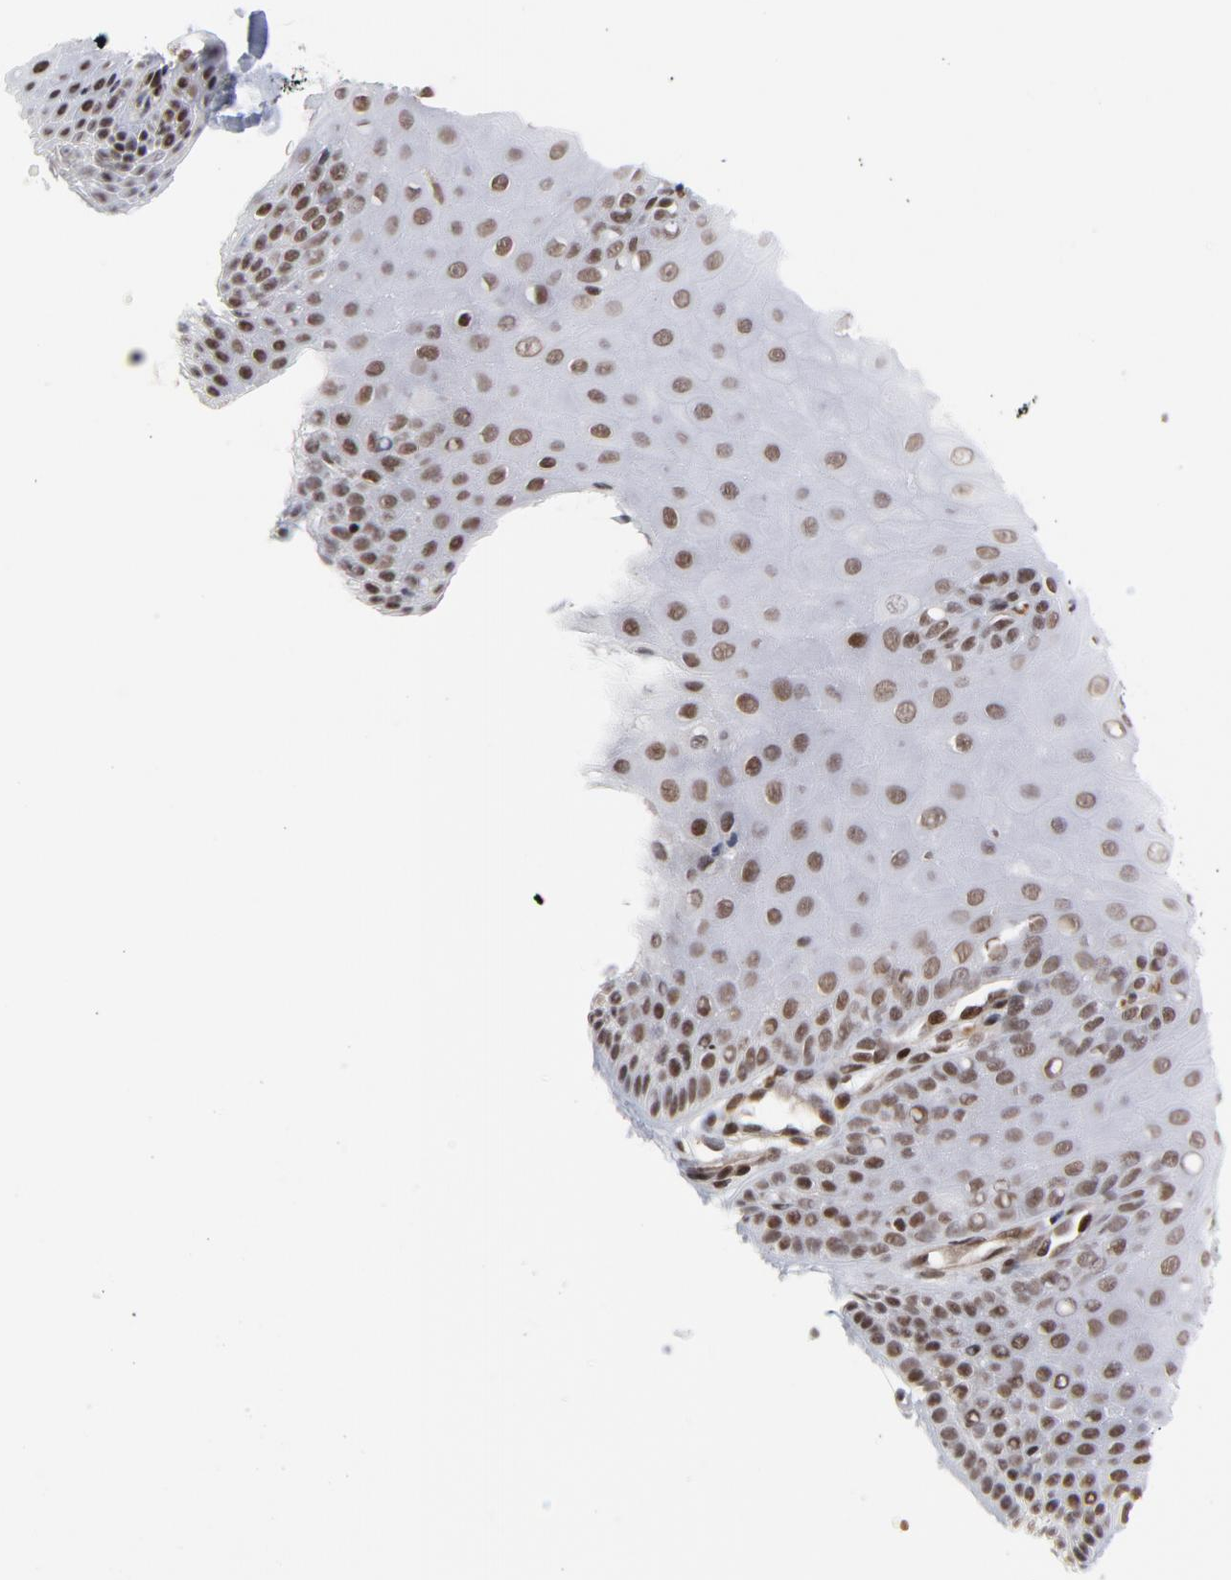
{"staining": {"intensity": "strong", "quantity": ">75%", "location": "cytoplasmic/membranous,nuclear"}, "tissue": "cervix", "cell_type": "Glandular cells", "image_type": "normal", "snomed": [{"axis": "morphology", "description": "Normal tissue, NOS"}, {"axis": "topography", "description": "Cervix"}], "caption": "IHC histopathology image of normal cervix stained for a protein (brown), which demonstrates high levels of strong cytoplasmic/membranous,nuclear staining in about >75% of glandular cells.", "gene": "CTCF", "patient": {"sex": "female", "age": 55}}